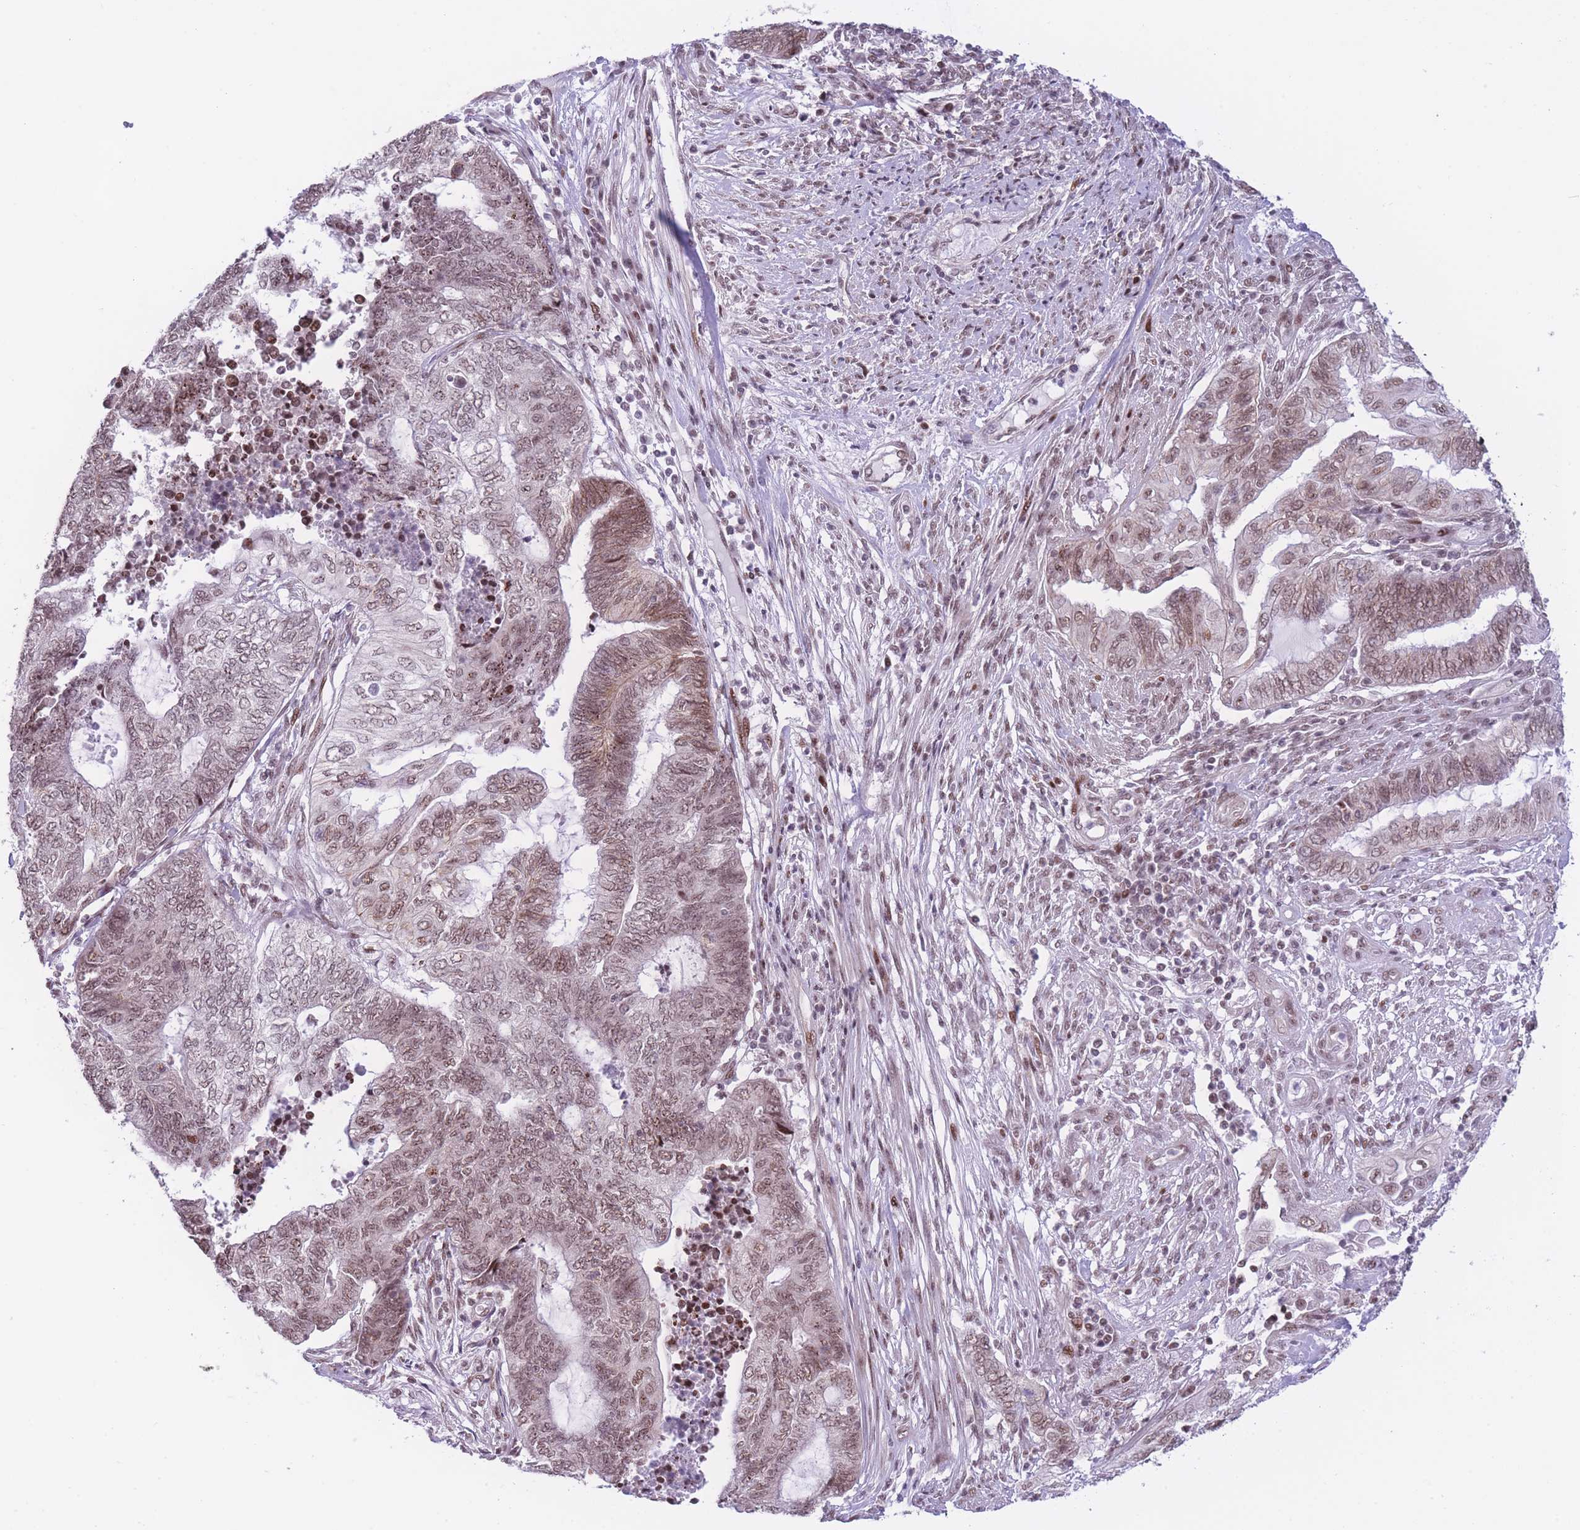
{"staining": {"intensity": "moderate", "quantity": "25%-75%", "location": "nuclear"}, "tissue": "endometrial cancer", "cell_type": "Tumor cells", "image_type": "cancer", "snomed": [{"axis": "morphology", "description": "Adenocarcinoma, NOS"}, {"axis": "topography", "description": "Uterus"}, {"axis": "topography", "description": "Endometrium"}], "caption": "Endometrial cancer was stained to show a protein in brown. There is medium levels of moderate nuclear staining in about 25%-75% of tumor cells.", "gene": "PCIF1", "patient": {"sex": "female", "age": 70}}